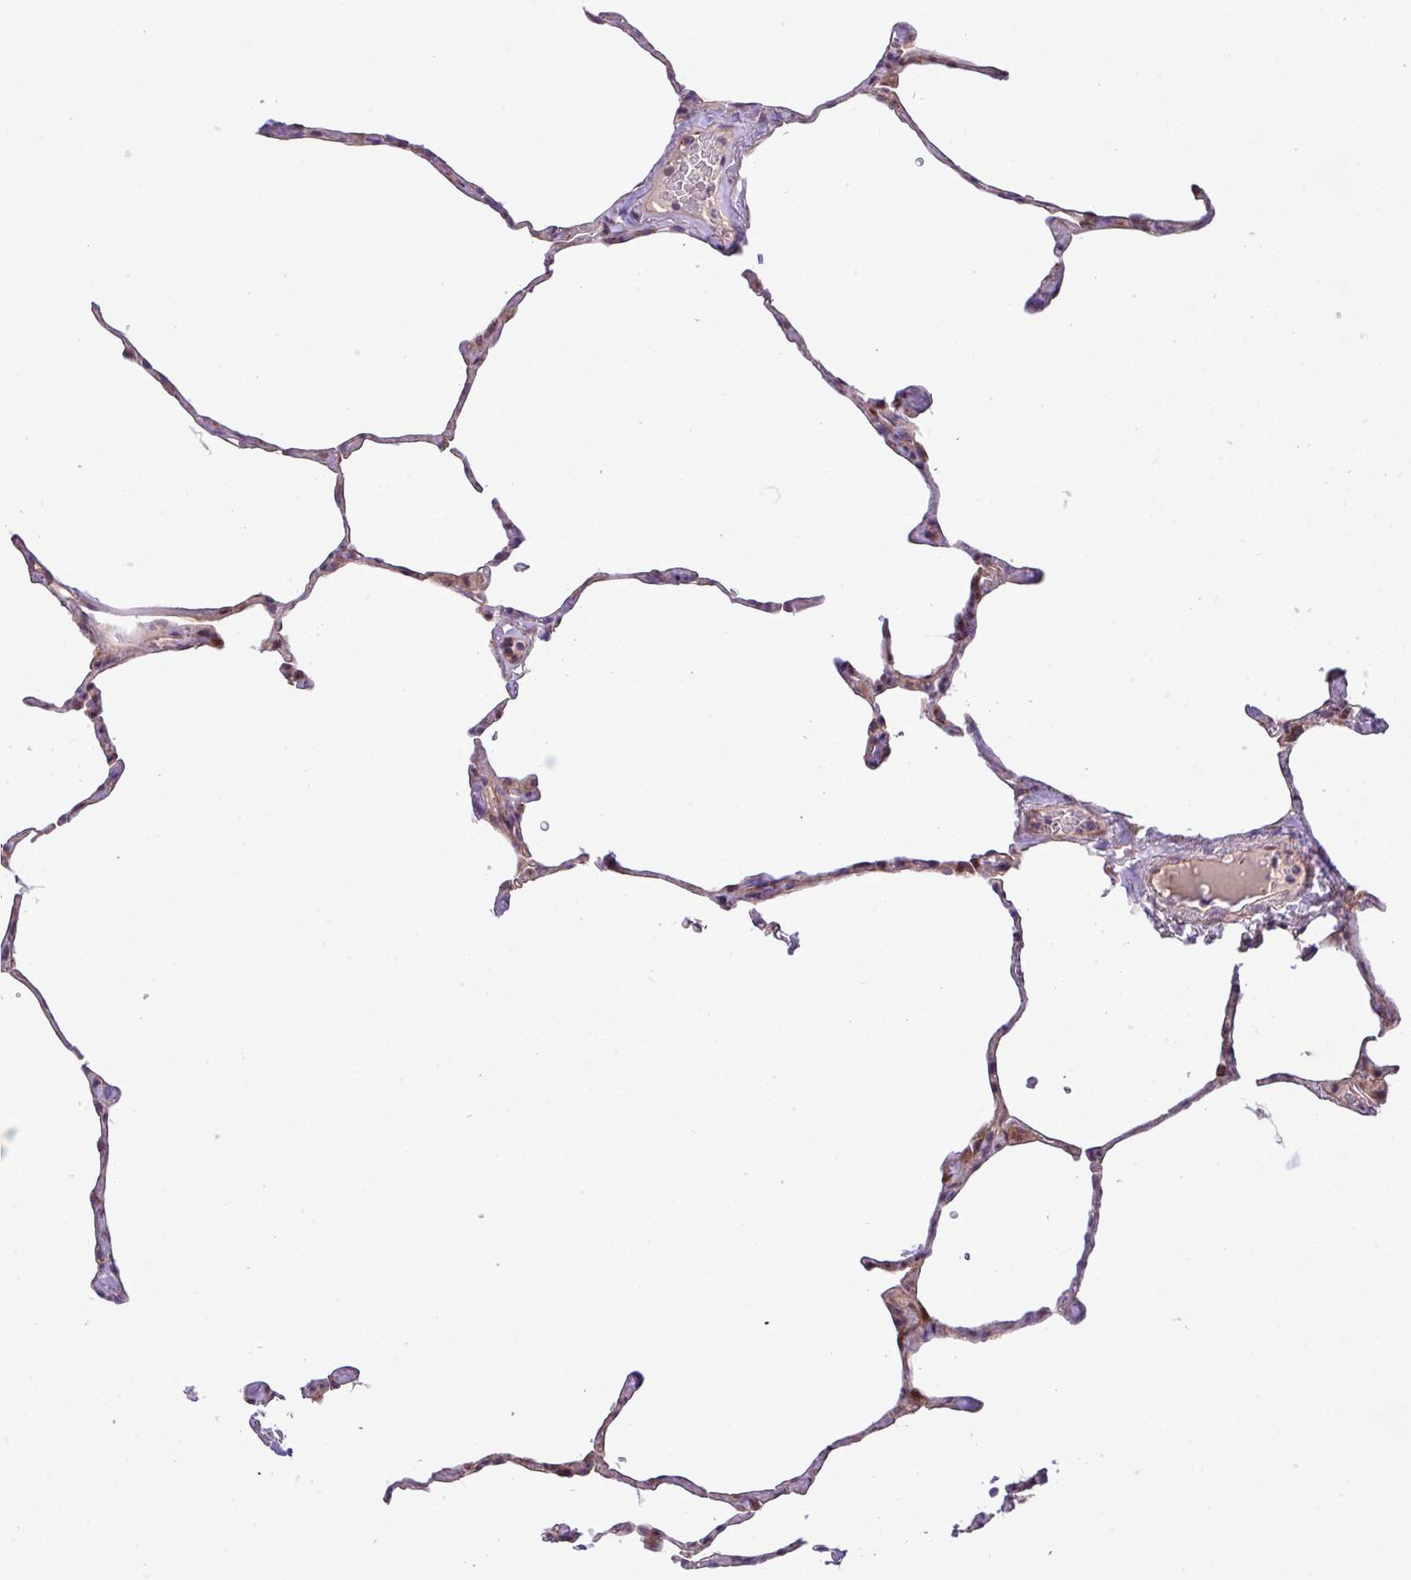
{"staining": {"intensity": "weak", "quantity": "25%-75%", "location": "cytoplasmic/membranous"}, "tissue": "lung", "cell_type": "Alveolar cells", "image_type": "normal", "snomed": [{"axis": "morphology", "description": "Normal tissue, NOS"}, {"axis": "topography", "description": "Lung"}], "caption": "Immunohistochemical staining of benign lung demonstrates 25%-75% levels of weak cytoplasmic/membranous protein positivity in approximately 25%-75% of alveolar cells.", "gene": "B3GNT9", "patient": {"sex": "male", "age": 65}}